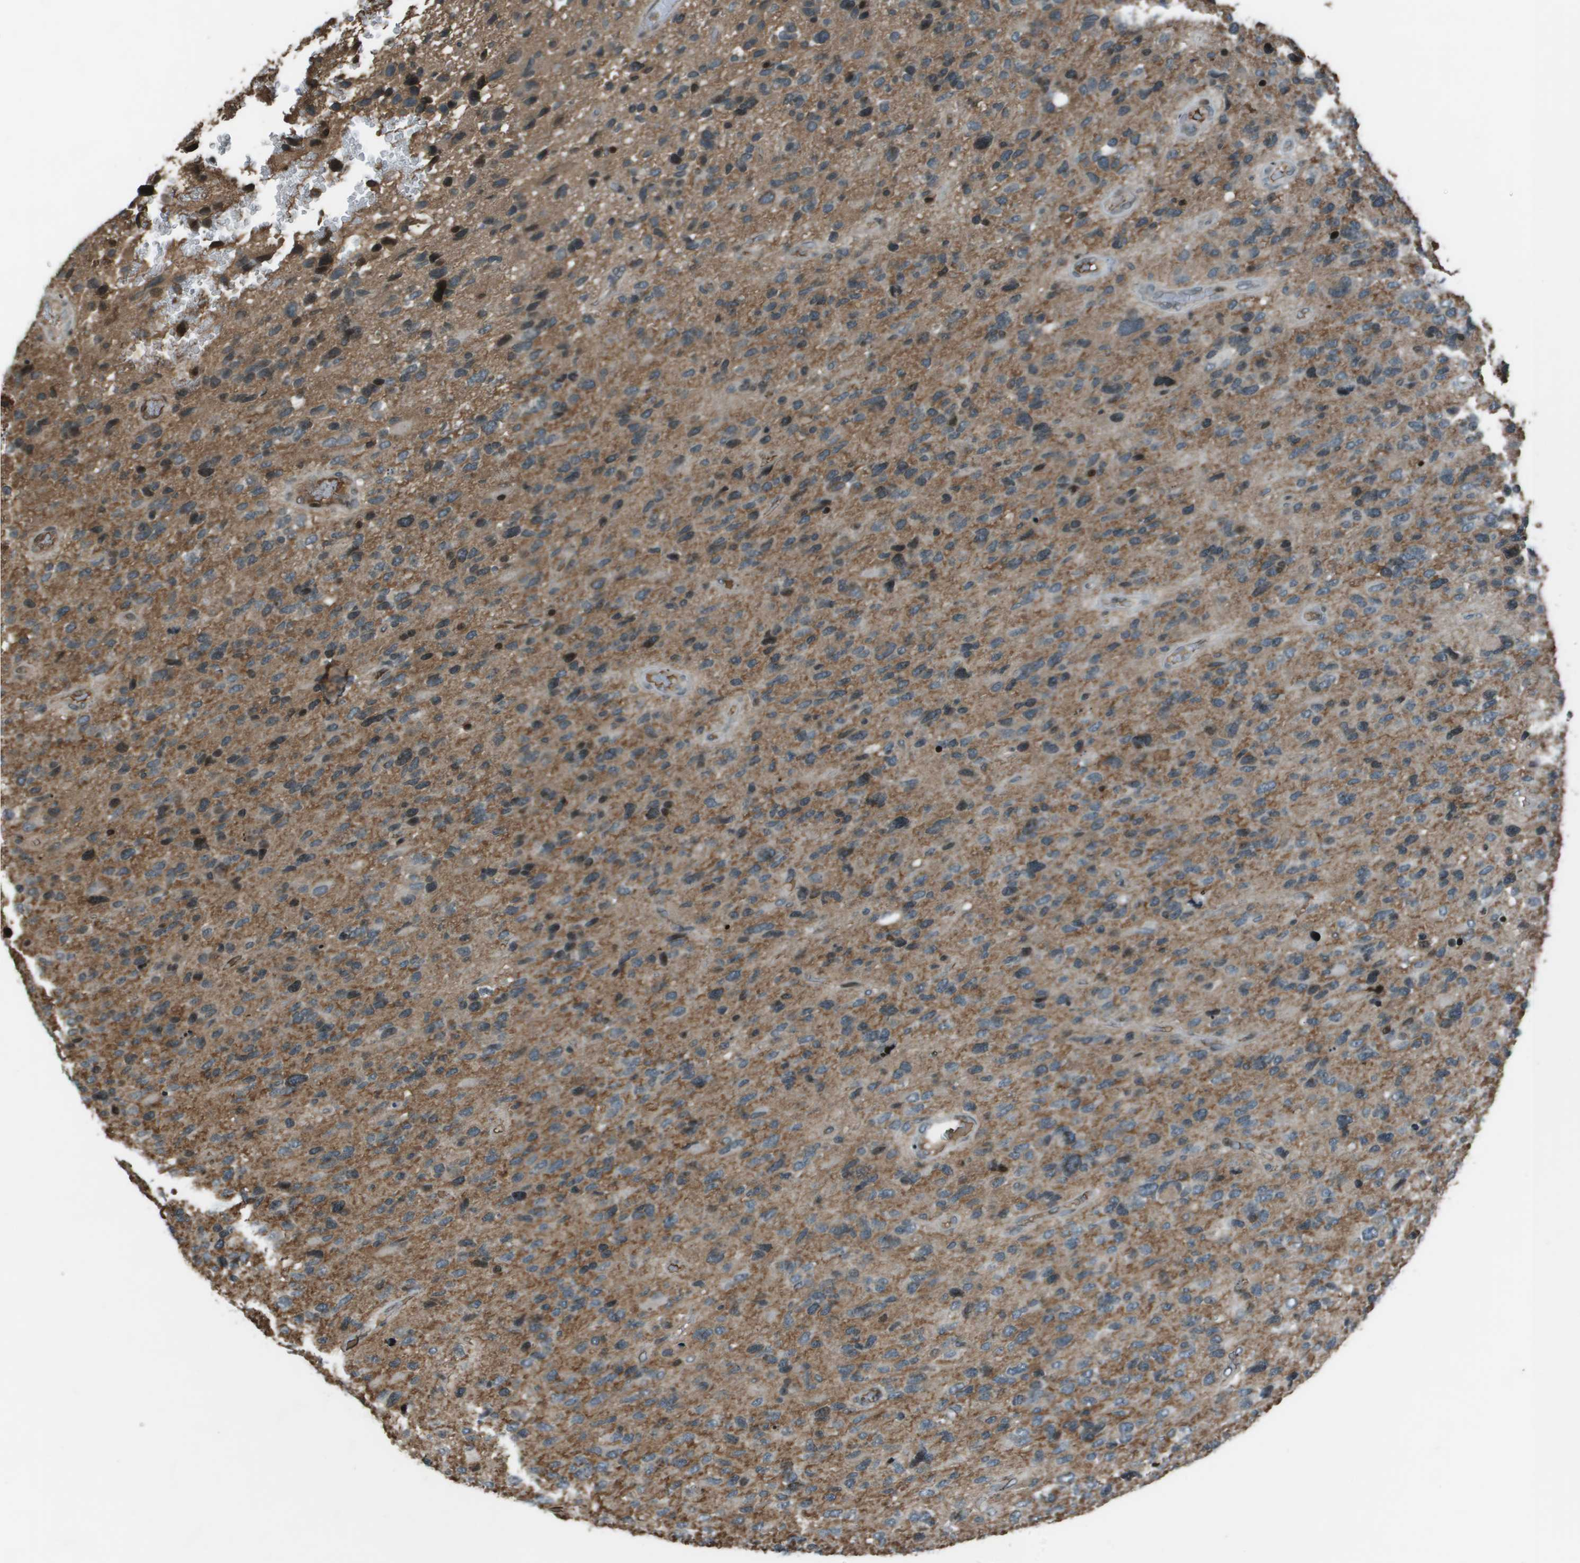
{"staining": {"intensity": "negative", "quantity": "none", "location": "none"}, "tissue": "glioma", "cell_type": "Tumor cells", "image_type": "cancer", "snomed": [{"axis": "morphology", "description": "Glioma, malignant, High grade"}, {"axis": "topography", "description": "Brain"}], "caption": "Tumor cells show no significant positivity in malignant glioma (high-grade). Brightfield microscopy of IHC stained with DAB (brown) and hematoxylin (blue), captured at high magnification.", "gene": "CXCL12", "patient": {"sex": "female", "age": 58}}